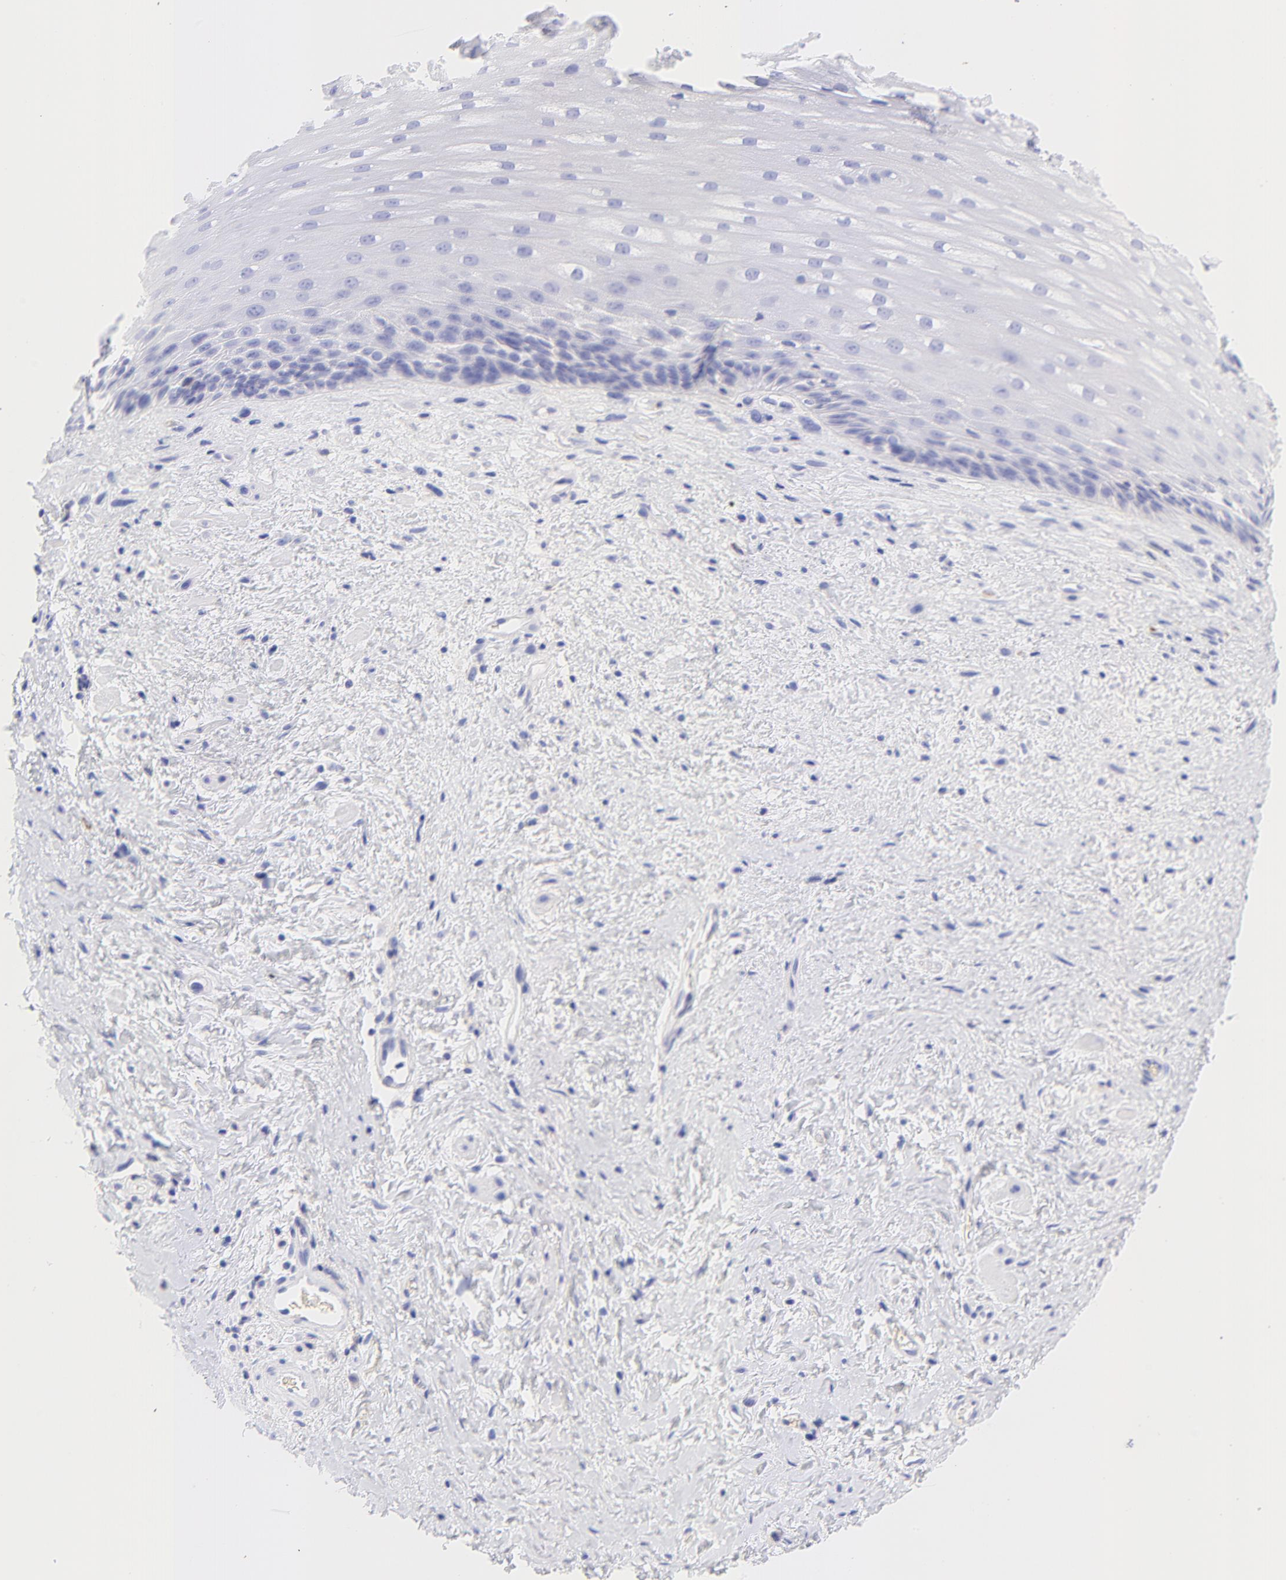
{"staining": {"intensity": "negative", "quantity": "none", "location": "none"}, "tissue": "esophagus", "cell_type": "Squamous epithelial cells", "image_type": "normal", "snomed": [{"axis": "morphology", "description": "Normal tissue, NOS"}, {"axis": "topography", "description": "Esophagus"}], "caption": "Squamous epithelial cells show no significant protein expression in unremarkable esophagus. The staining was performed using DAB to visualize the protein expression in brown, while the nuclei were stained in blue with hematoxylin (Magnification: 20x).", "gene": "FRMPD3", "patient": {"sex": "female", "age": 70}}